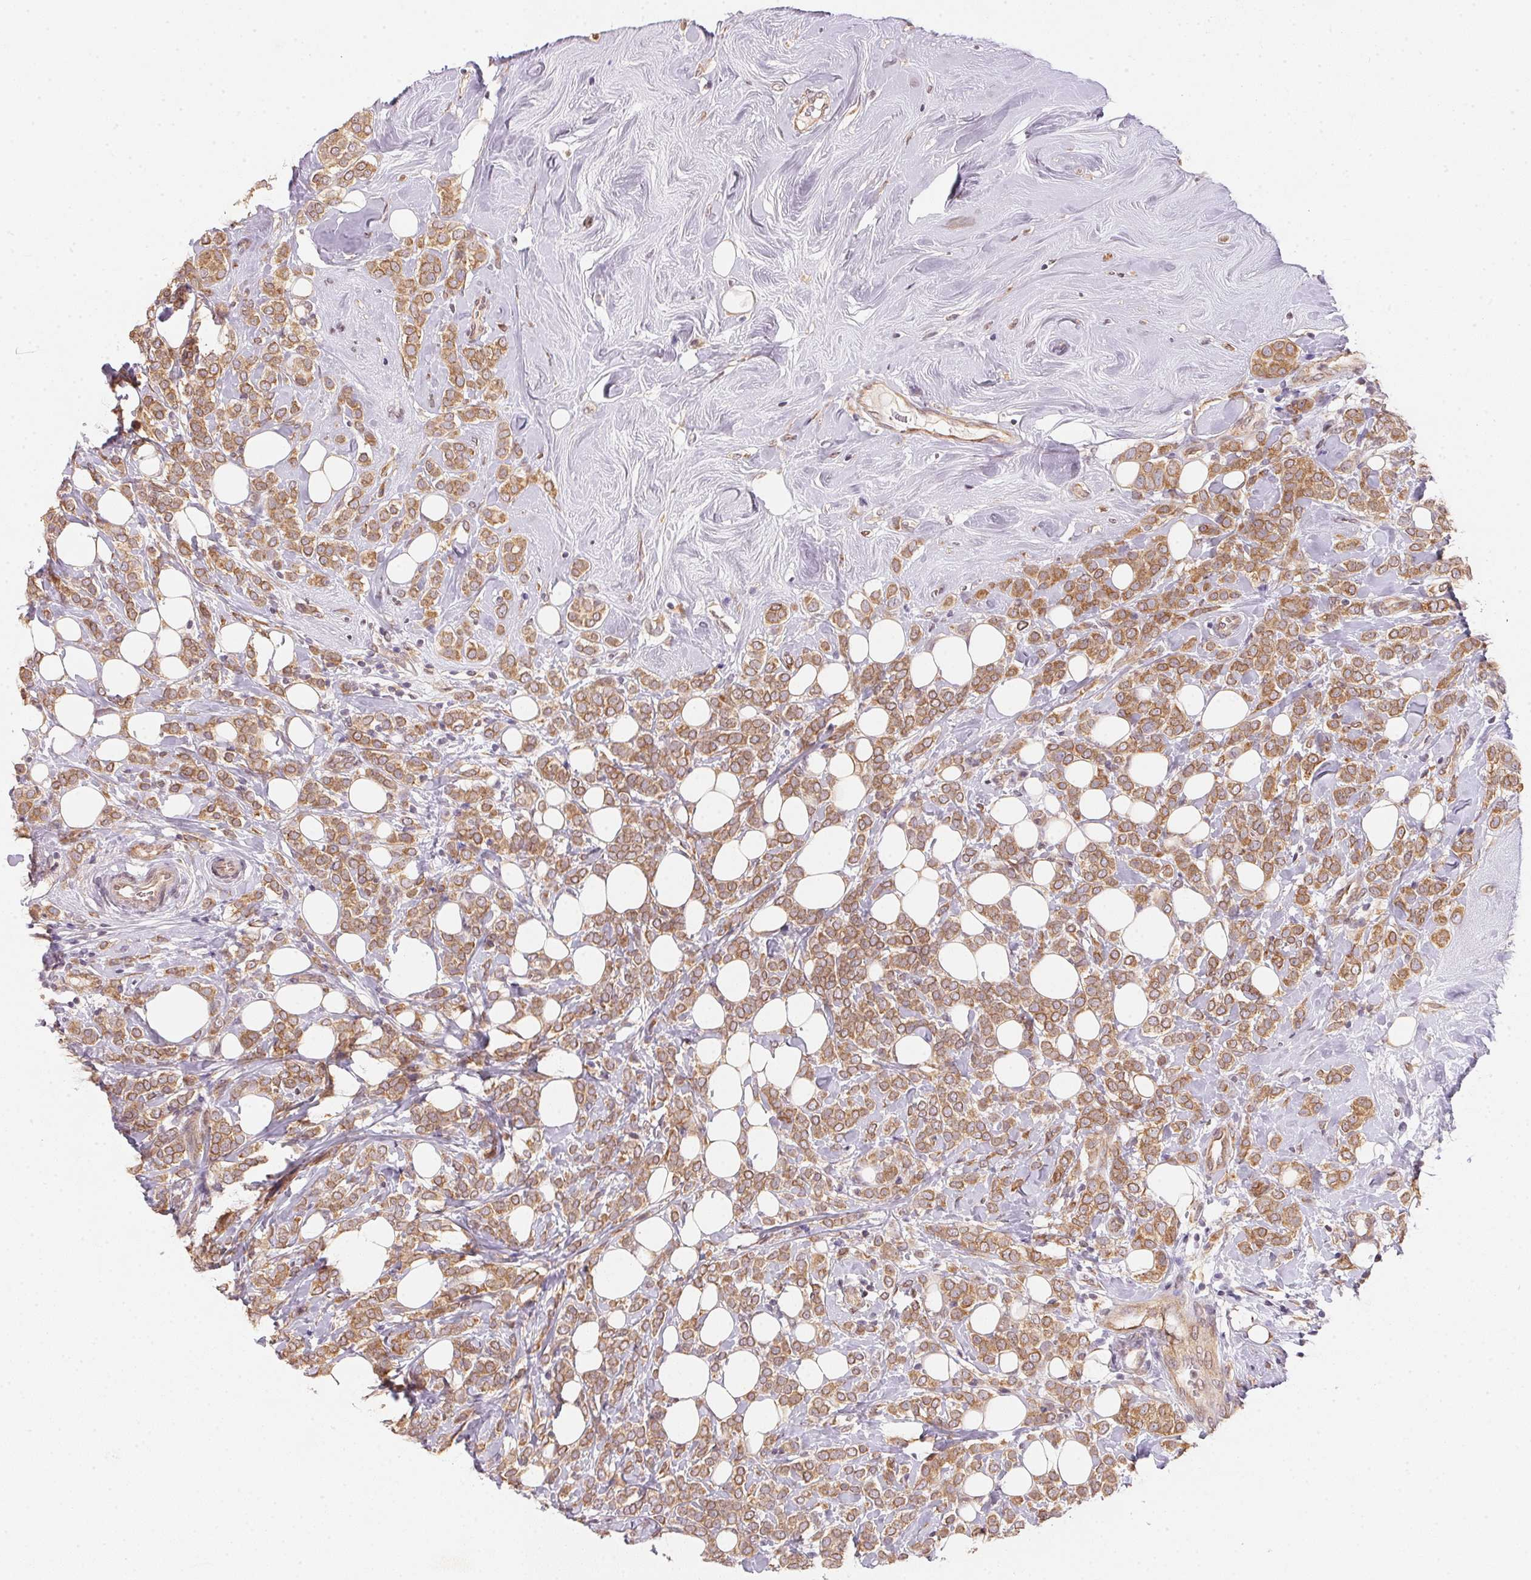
{"staining": {"intensity": "moderate", "quantity": ">75%", "location": "cytoplasmic/membranous"}, "tissue": "breast cancer", "cell_type": "Tumor cells", "image_type": "cancer", "snomed": [{"axis": "morphology", "description": "Lobular carcinoma"}, {"axis": "topography", "description": "Breast"}], "caption": "A high-resolution micrograph shows immunohistochemistry staining of breast cancer (lobular carcinoma), which exhibits moderate cytoplasmic/membranous staining in approximately >75% of tumor cells. The staining was performed using DAB, with brown indicating positive protein expression. Nuclei are stained blue with hematoxylin.", "gene": "EI24", "patient": {"sex": "female", "age": 49}}